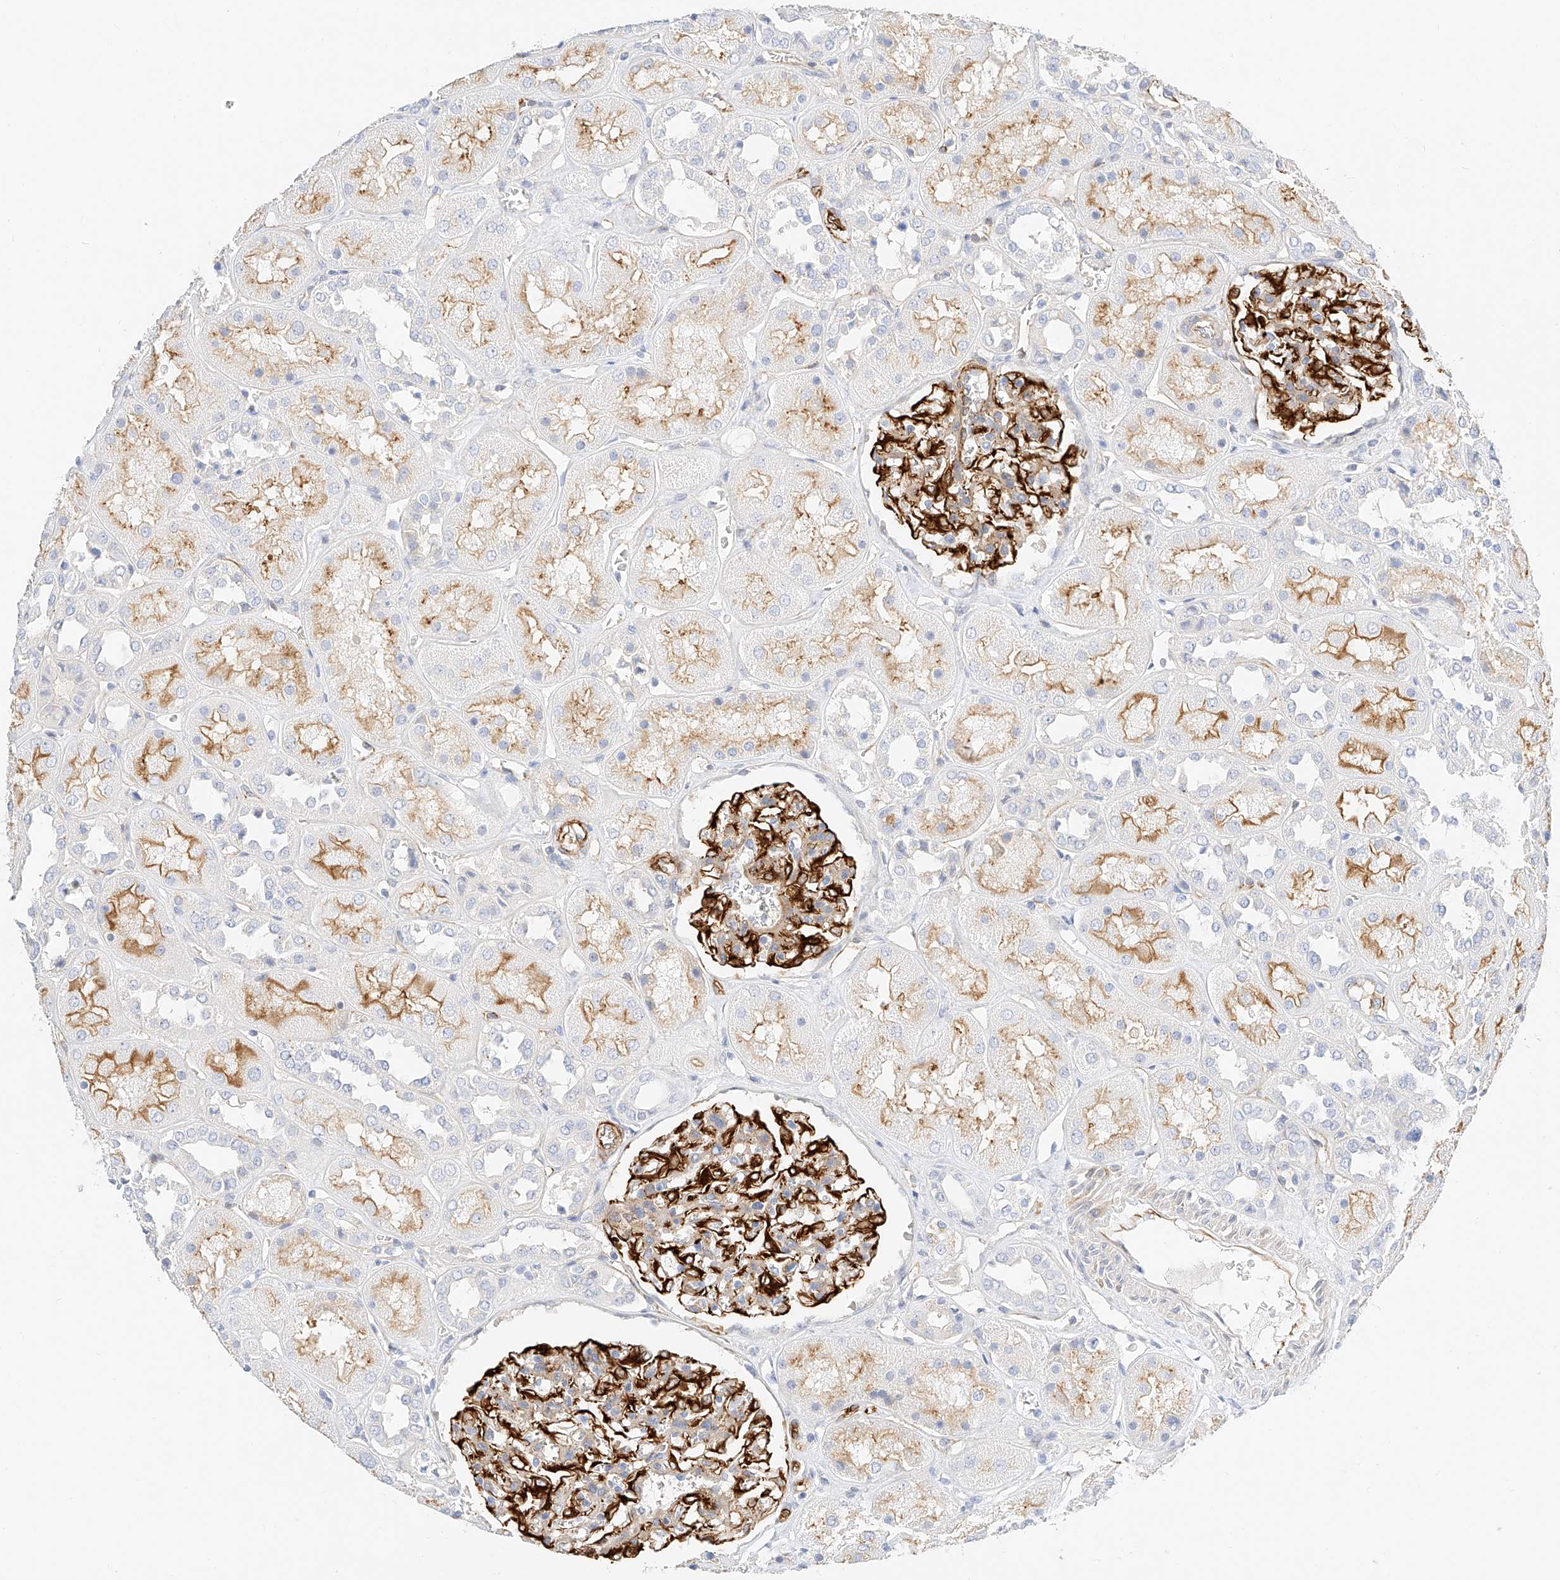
{"staining": {"intensity": "strong", "quantity": "25%-75%", "location": "cytoplasmic/membranous"}, "tissue": "kidney", "cell_type": "Cells in glomeruli", "image_type": "normal", "snomed": [{"axis": "morphology", "description": "Normal tissue, NOS"}, {"axis": "topography", "description": "Kidney"}], "caption": "This is a micrograph of immunohistochemistry (IHC) staining of normal kidney, which shows strong positivity in the cytoplasmic/membranous of cells in glomeruli.", "gene": "CDCP2", "patient": {"sex": "male", "age": 70}}